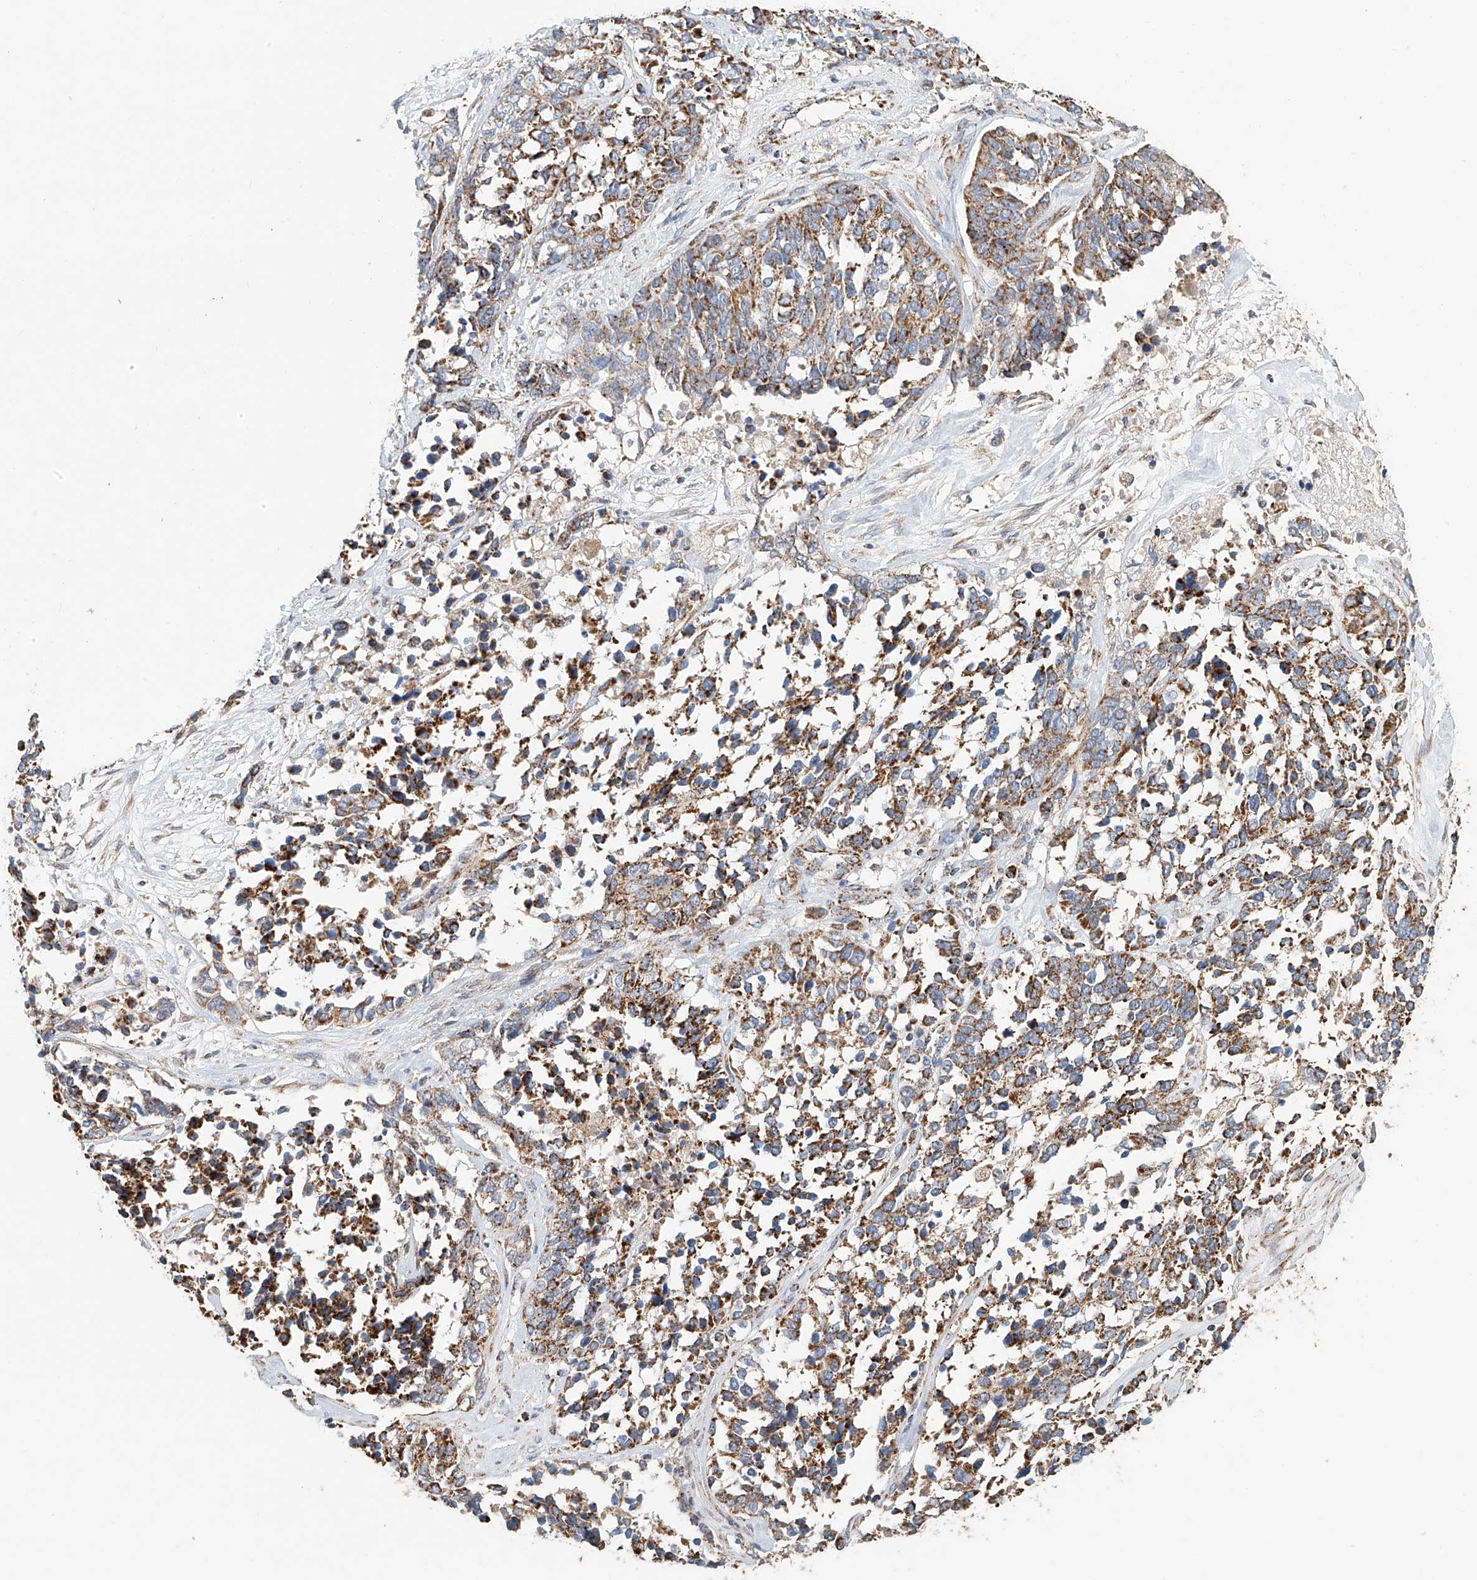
{"staining": {"intensity": "moderate", "quantity": ">75%", "location": "cytoplasmic/membranous"}, "tissue": "ovarian cancer", "cell_type": "Tumor cells", "image_type": "cancer", "snomed": [{"axis": "morphology", "description": "Cystadenocarcinoma, serous, NOS"}, {"axis": "topography", "description": "Ovary"}], "caption": "This is an image of immunohistochemistry staining of ovarian cancer (serous cystadenocarcinoma), which shows moderate expression in the cytoplasmic/membranous of tumor cells.", "gene": "MCL1", "patient": {"sex": "female", "age": 44}}